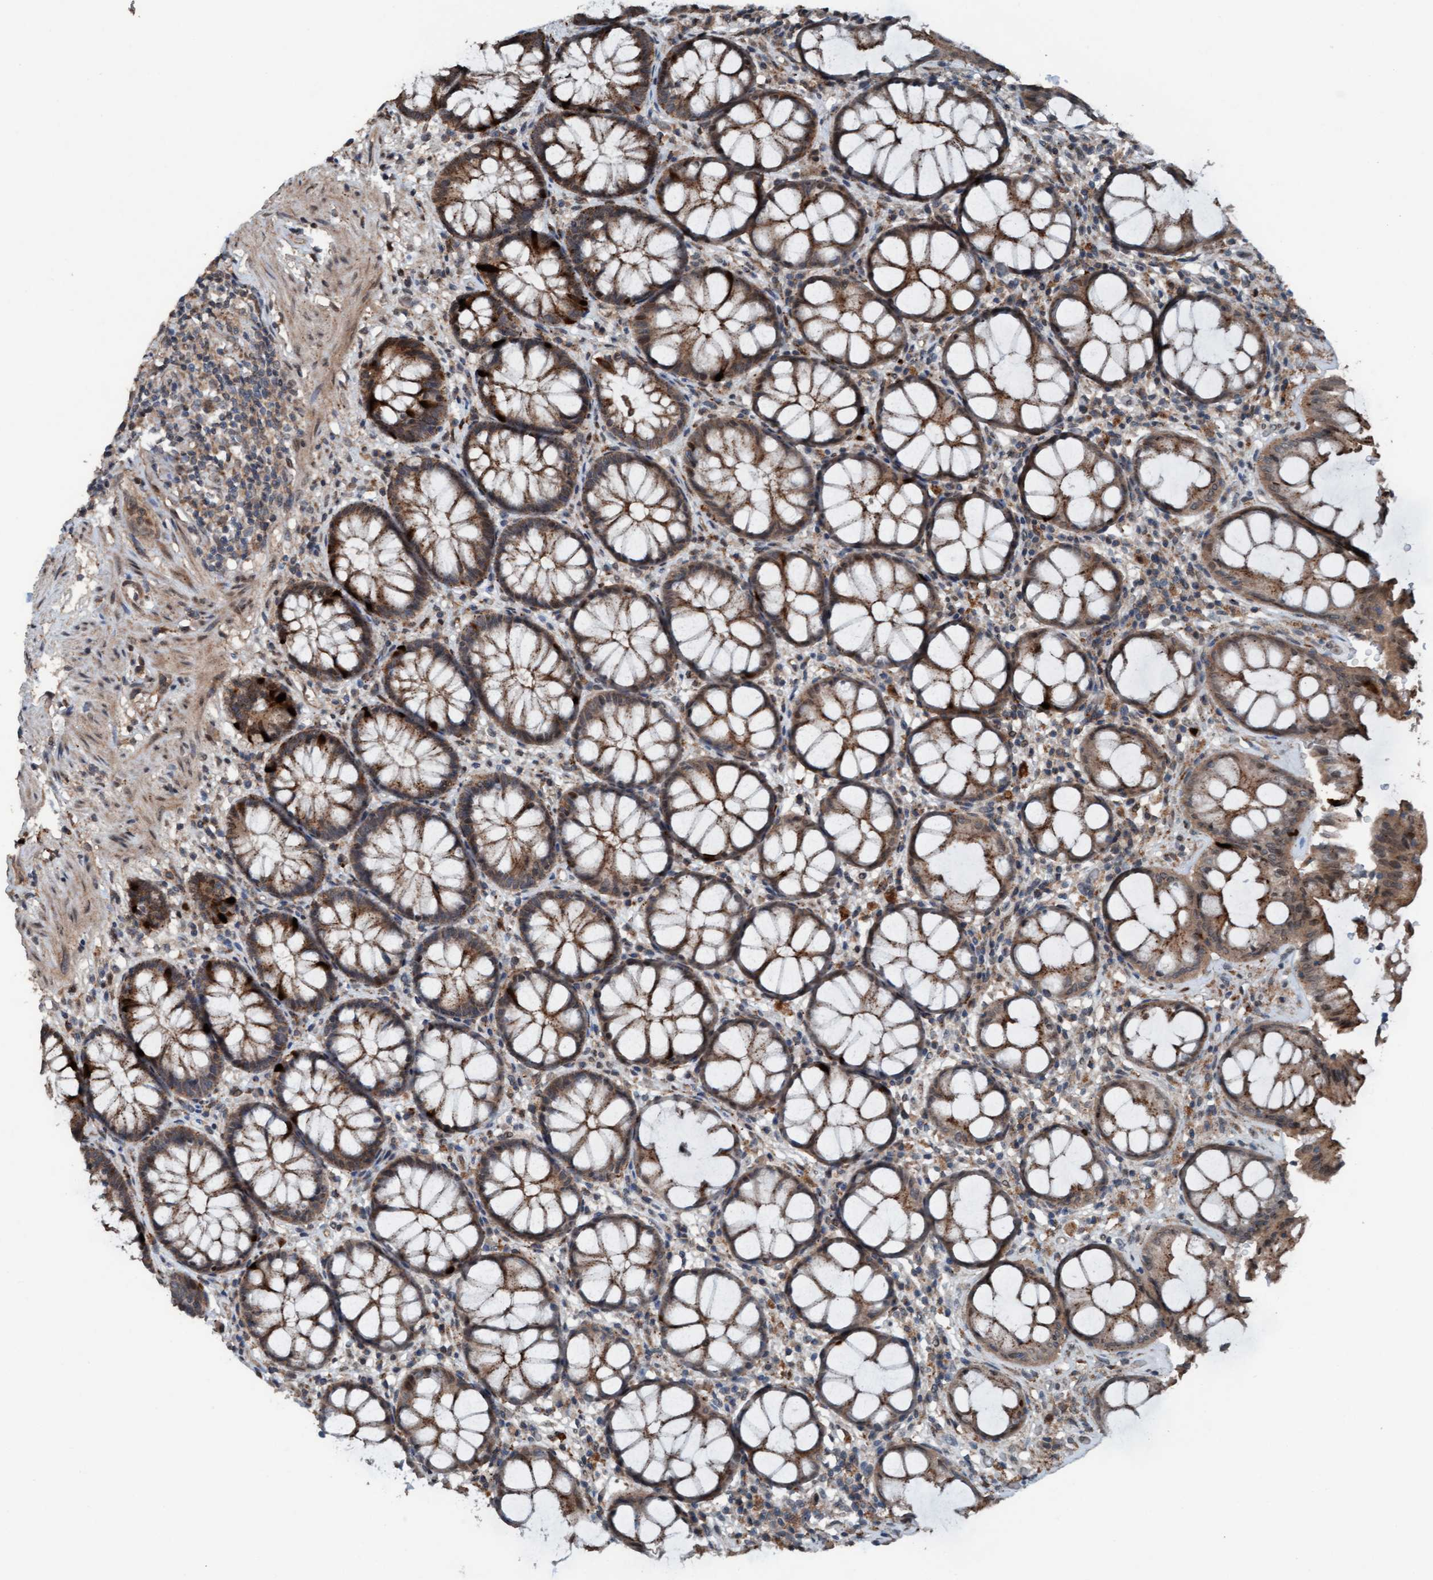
{"staining": {"intensity": "moderate", "quantity": ">75%", "location": "cytoplasmic/membranous"}, "tissue": "rectum", "cell_type": "Glandular cells", "image_type": "normal", "snomed": [{"axis": "morphology", "description": "Normal tissue, NOS"}, {"axis": "topography", "description": "Rectum"}], "caption": "Human rectum stained with a protein marker displays moderate staining in glandular cells.", "gene": "PLXNB2", "patient": {"sex": "male", "age": 64}}